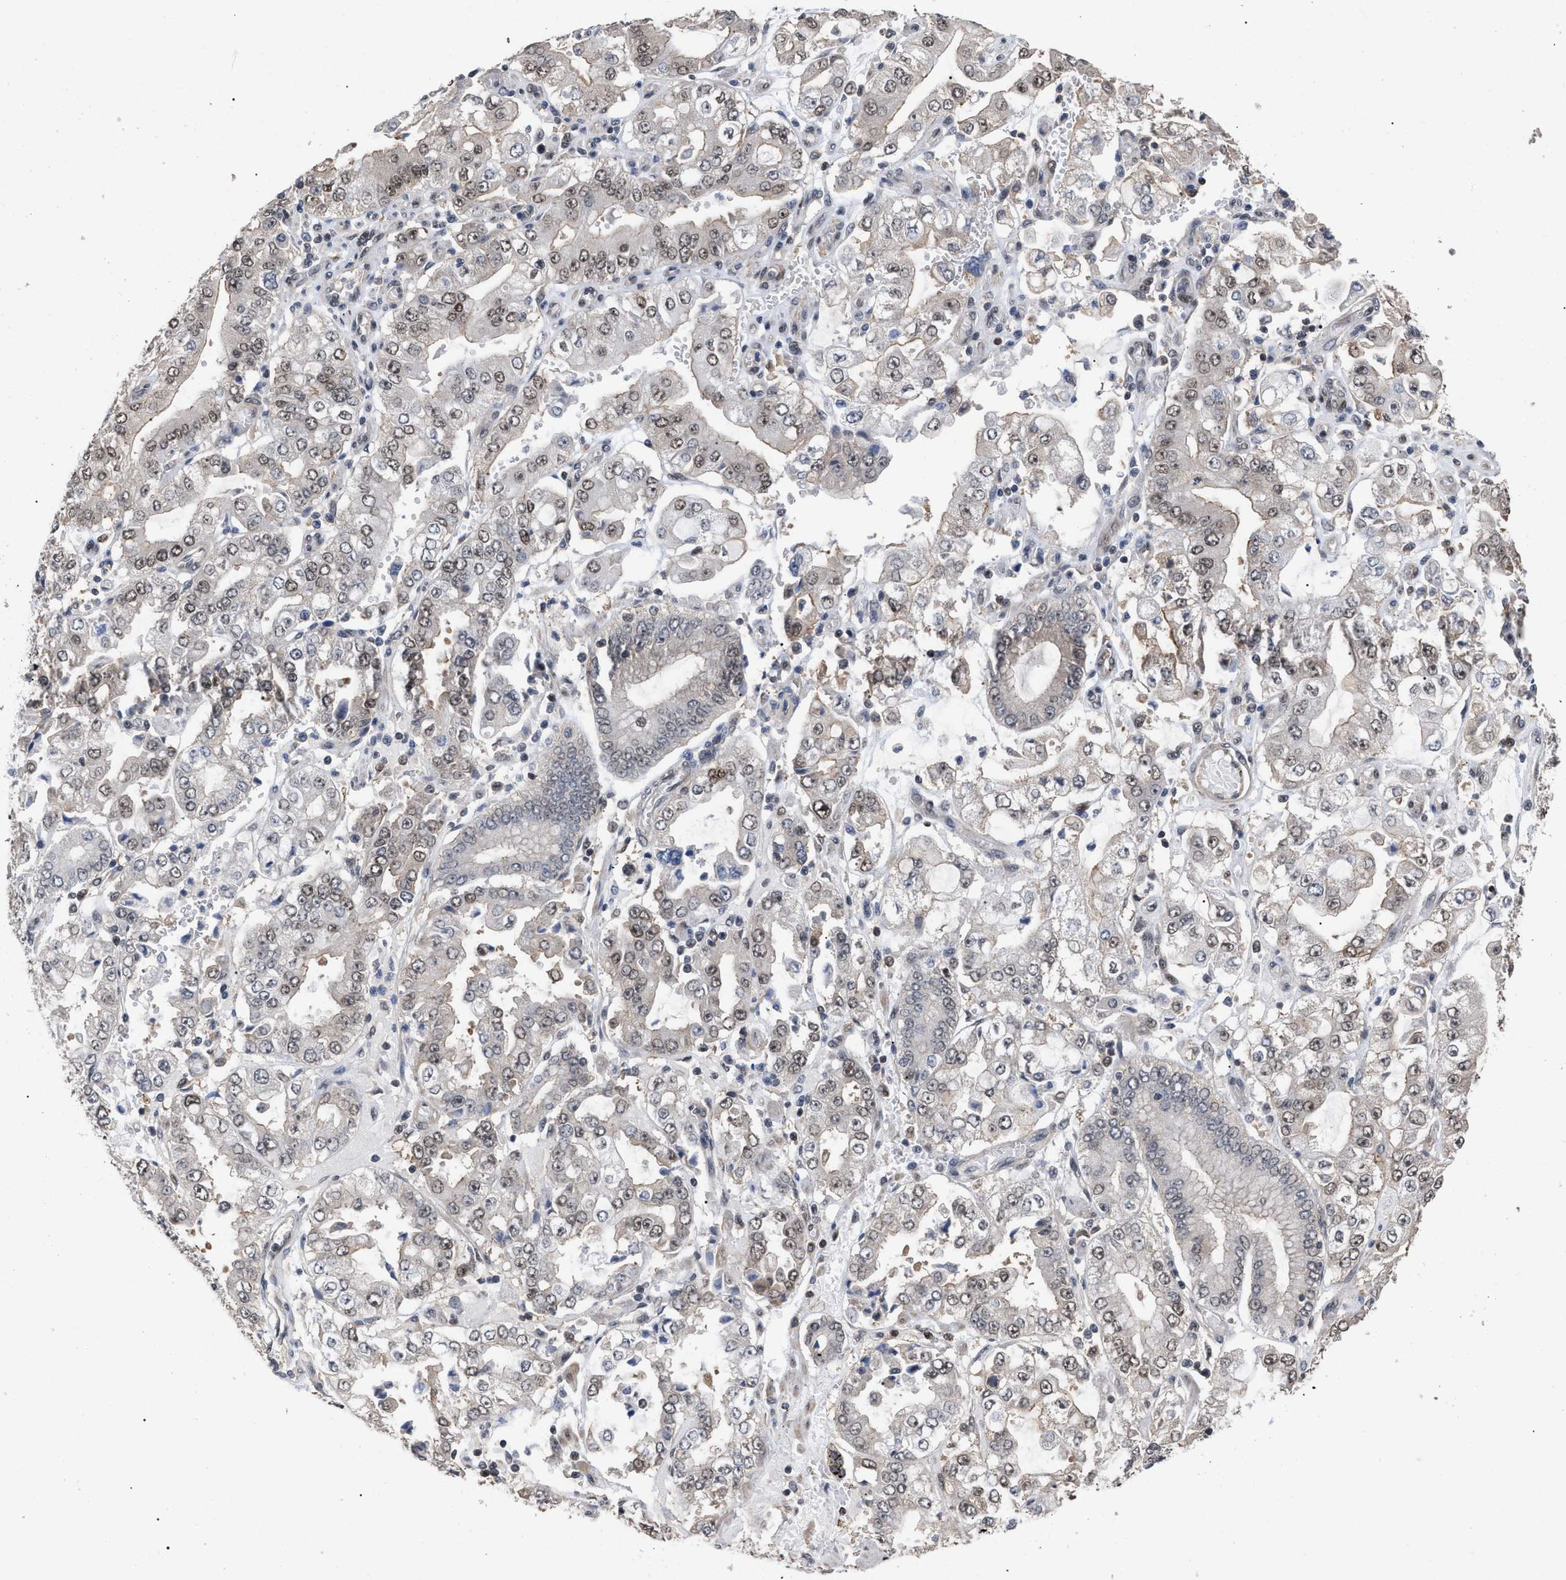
{"staining": {"intensity": "weak", "quantity": ">75%", "location": "nuclear"}, "tissue": "stomach cancer", "cell_type": "Tumor cells", "image_type": "cancer", "snomed": [{"axis": "morphology", "description": "Adenocarcinoma, NOS"}, {"axis": "topography", "description": "Stomach"}], "caption": "Adenocarcinoma (stomach) tissue displays weak nuclear expression in approximately >75% of tumor cells", "gene": "JAZF1", "patient": {"sex": "male", "age": 76}}